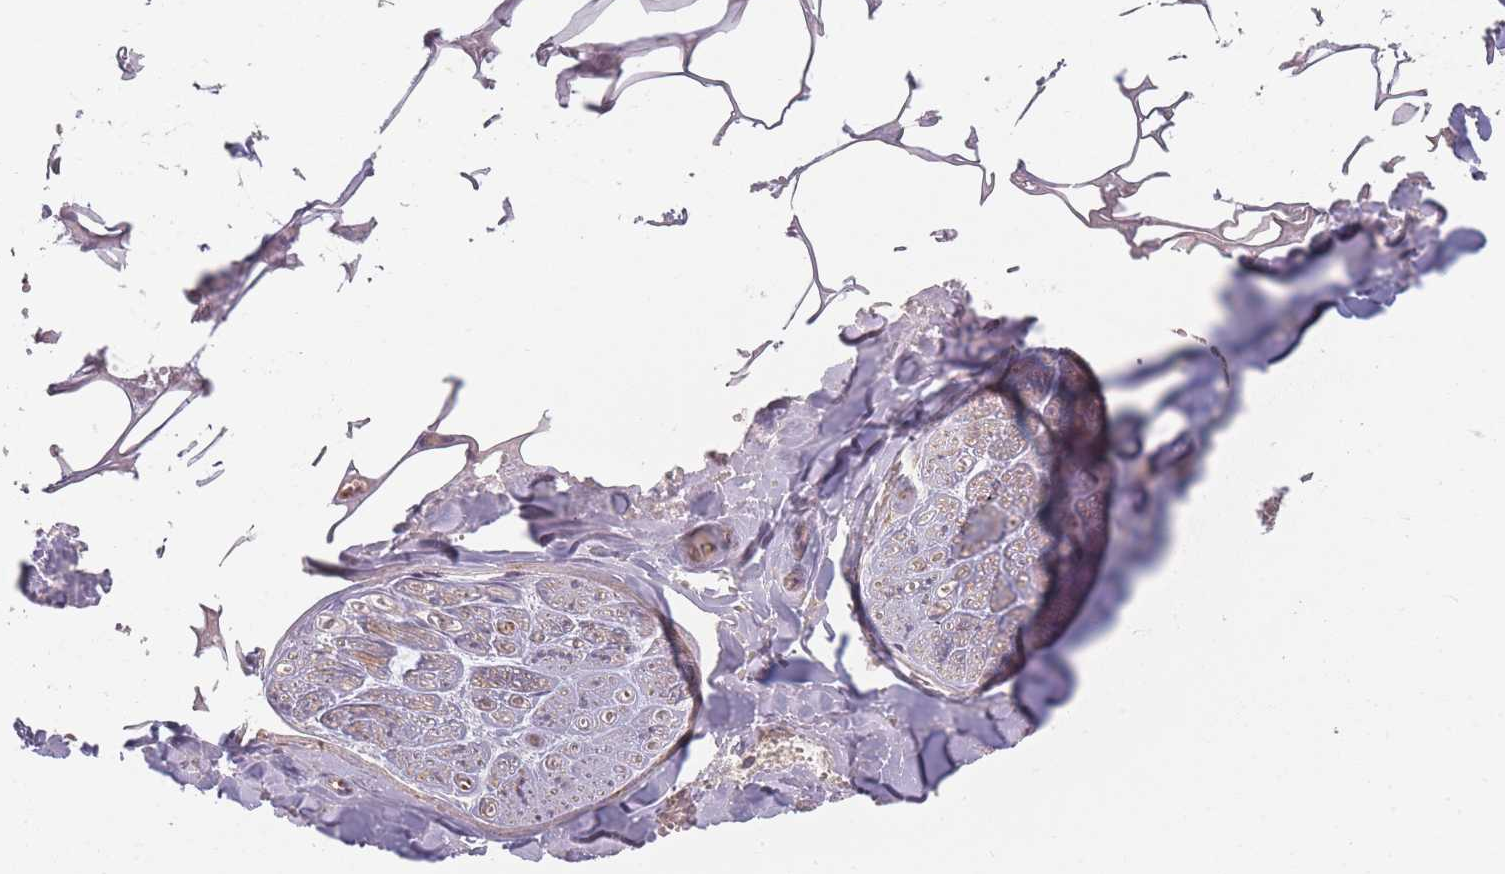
{"staining": {"intensity": "negative", "quantity": "none", "location": "none"}, "tissue": "adipose tissue", "cell_type": "Adipocytes", "image_type": "normal", "snomed": [{"axis": "morphology", "description": "Normal tissue, NOS"}, {"axis": "topography", "description": "Salivary gland"}, {"axis": "topography", "description": "Peripheral nerve tissue"}], "caption": "Immunohistochemistry (IHC) image of benign adipose tissue stained for a protein (brown), which reveals no expression in adipocytes.", "gene": "ESRP2", "patient": {"sex": "male", "age": 38}}